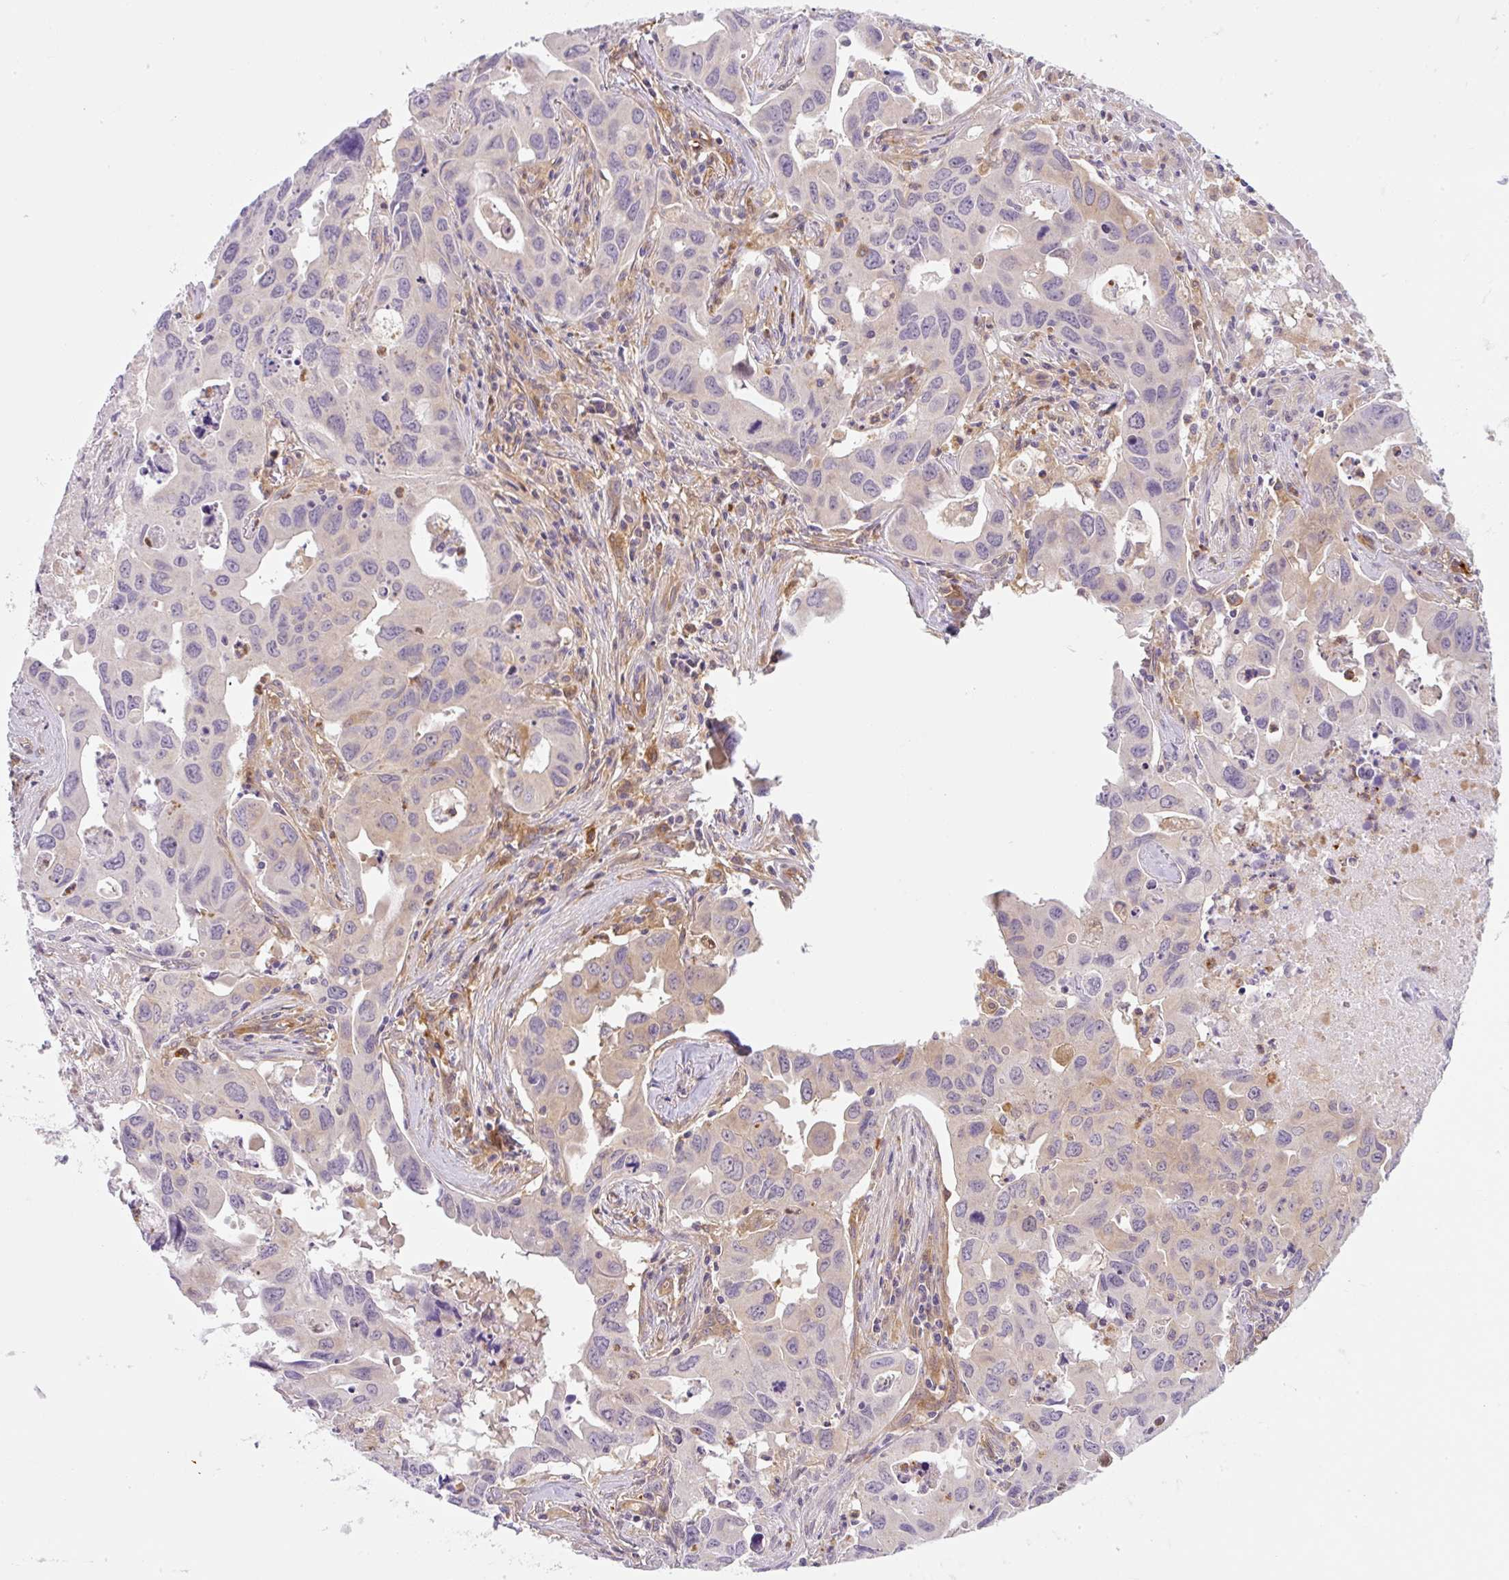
{"staining": {"intensity": "weak", "quantity": "<25%", "location": "cytoplasmic/membranous"}, "tissue": "lung cancer", "cell_type": "Tumor cells", "image_type": "cancer", "snomed": [{"axis": "morphology", "description": "Adenocarcinoma, NOS"}, {"axis": "topography", "description": "Lung"}], "caption": "Immunohistochemistry (IHC) image of neoplastic tissue: lung cancer (adenocarcinoma) stained with DAB demonstrates no significant protein positivity in tumor cells.", "gene": "OMA1", "patient": {"sex": "male", "age": 64}}